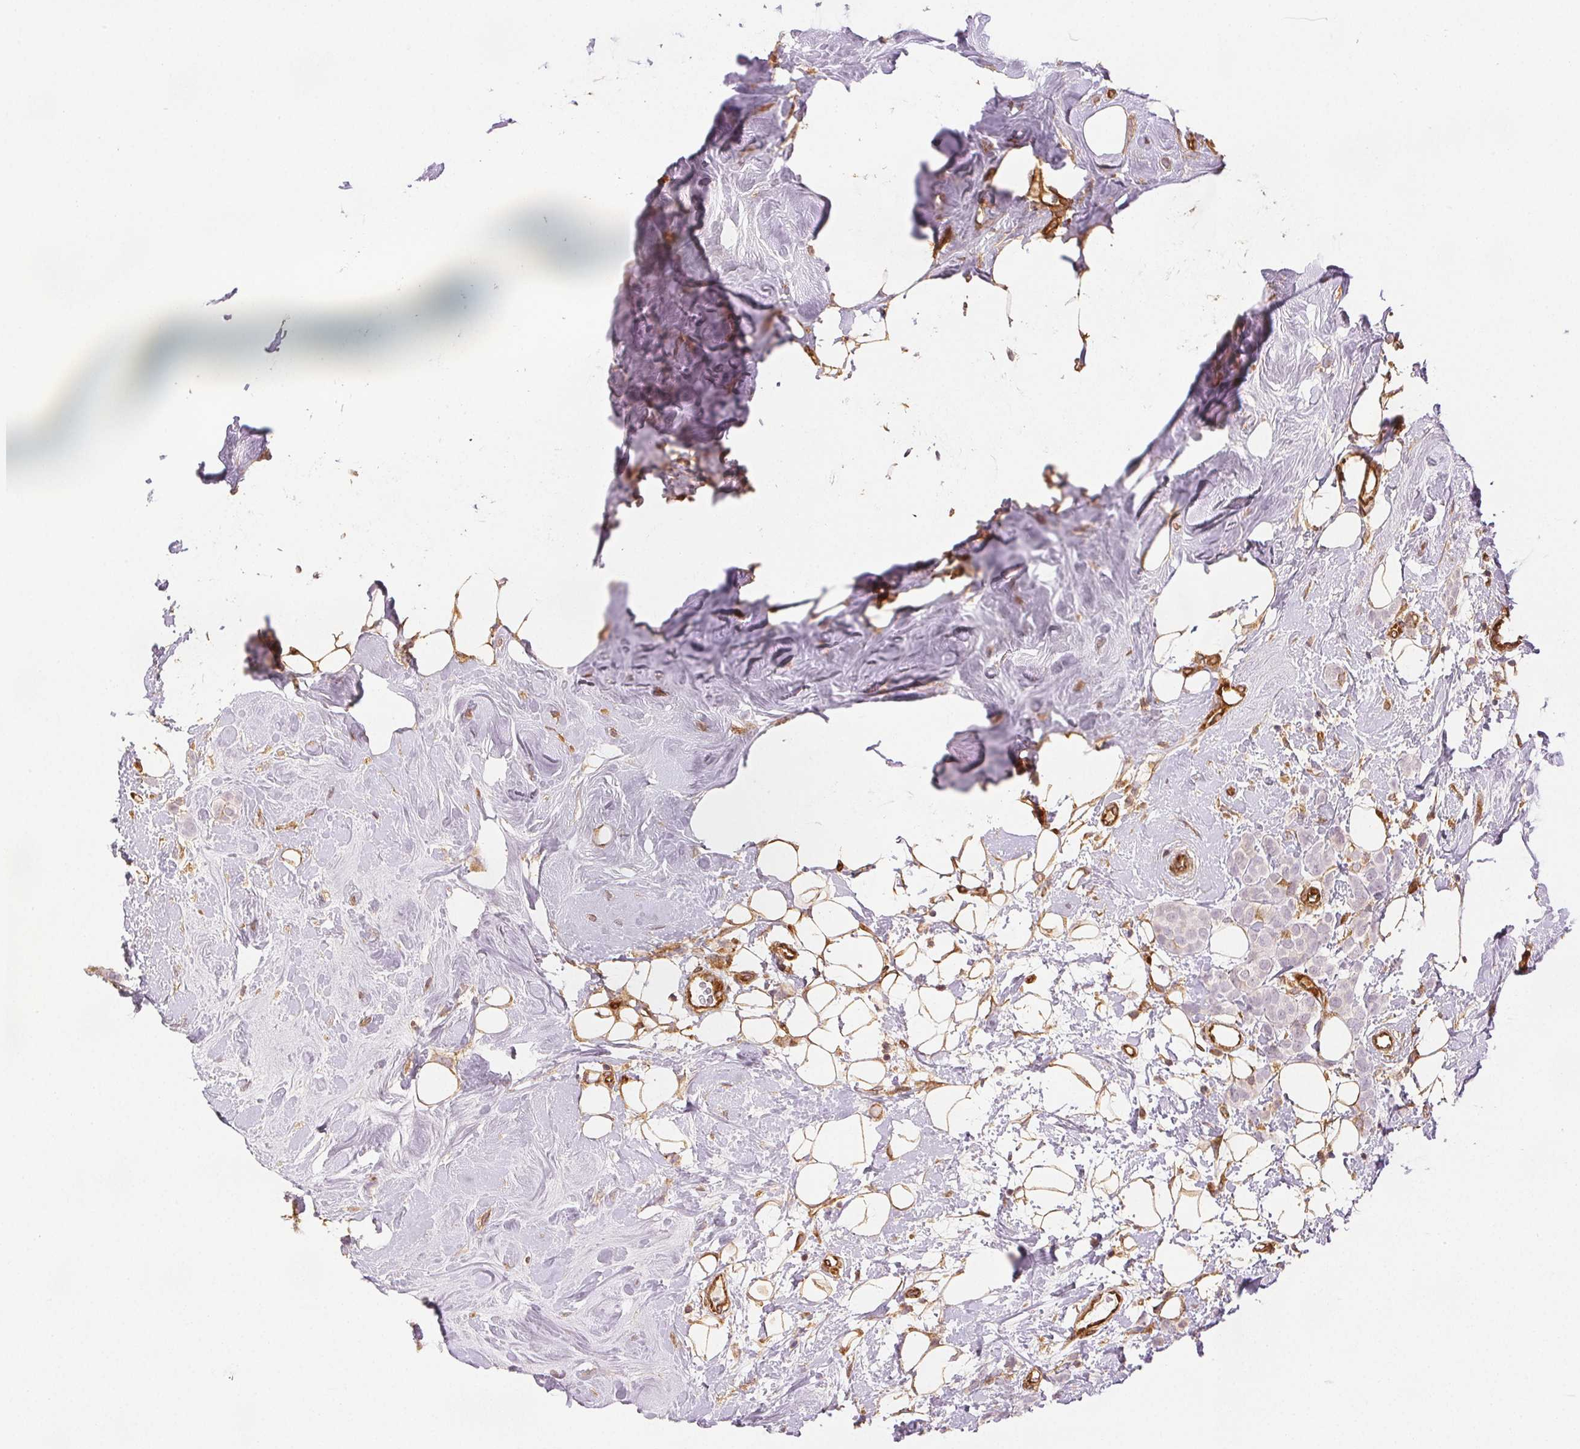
{"staining": {"intensity": "negative", "quantity": "none", "location": "none"}, "tissue": "breast cancer", "cell_type": "Tumor cells", "image_type": "cancer", "snomed": [{"axis": "morphology", "description": "Lobular carcinoma"}, {"axis": "topography", "description": "Breast"}], "caption": "Micrograph shows no protein positivity in tumor cells of breast lobular carcinoma tissue.", "gene": "DIAPH2", "patient": {"sex": "female", "age": 49}}